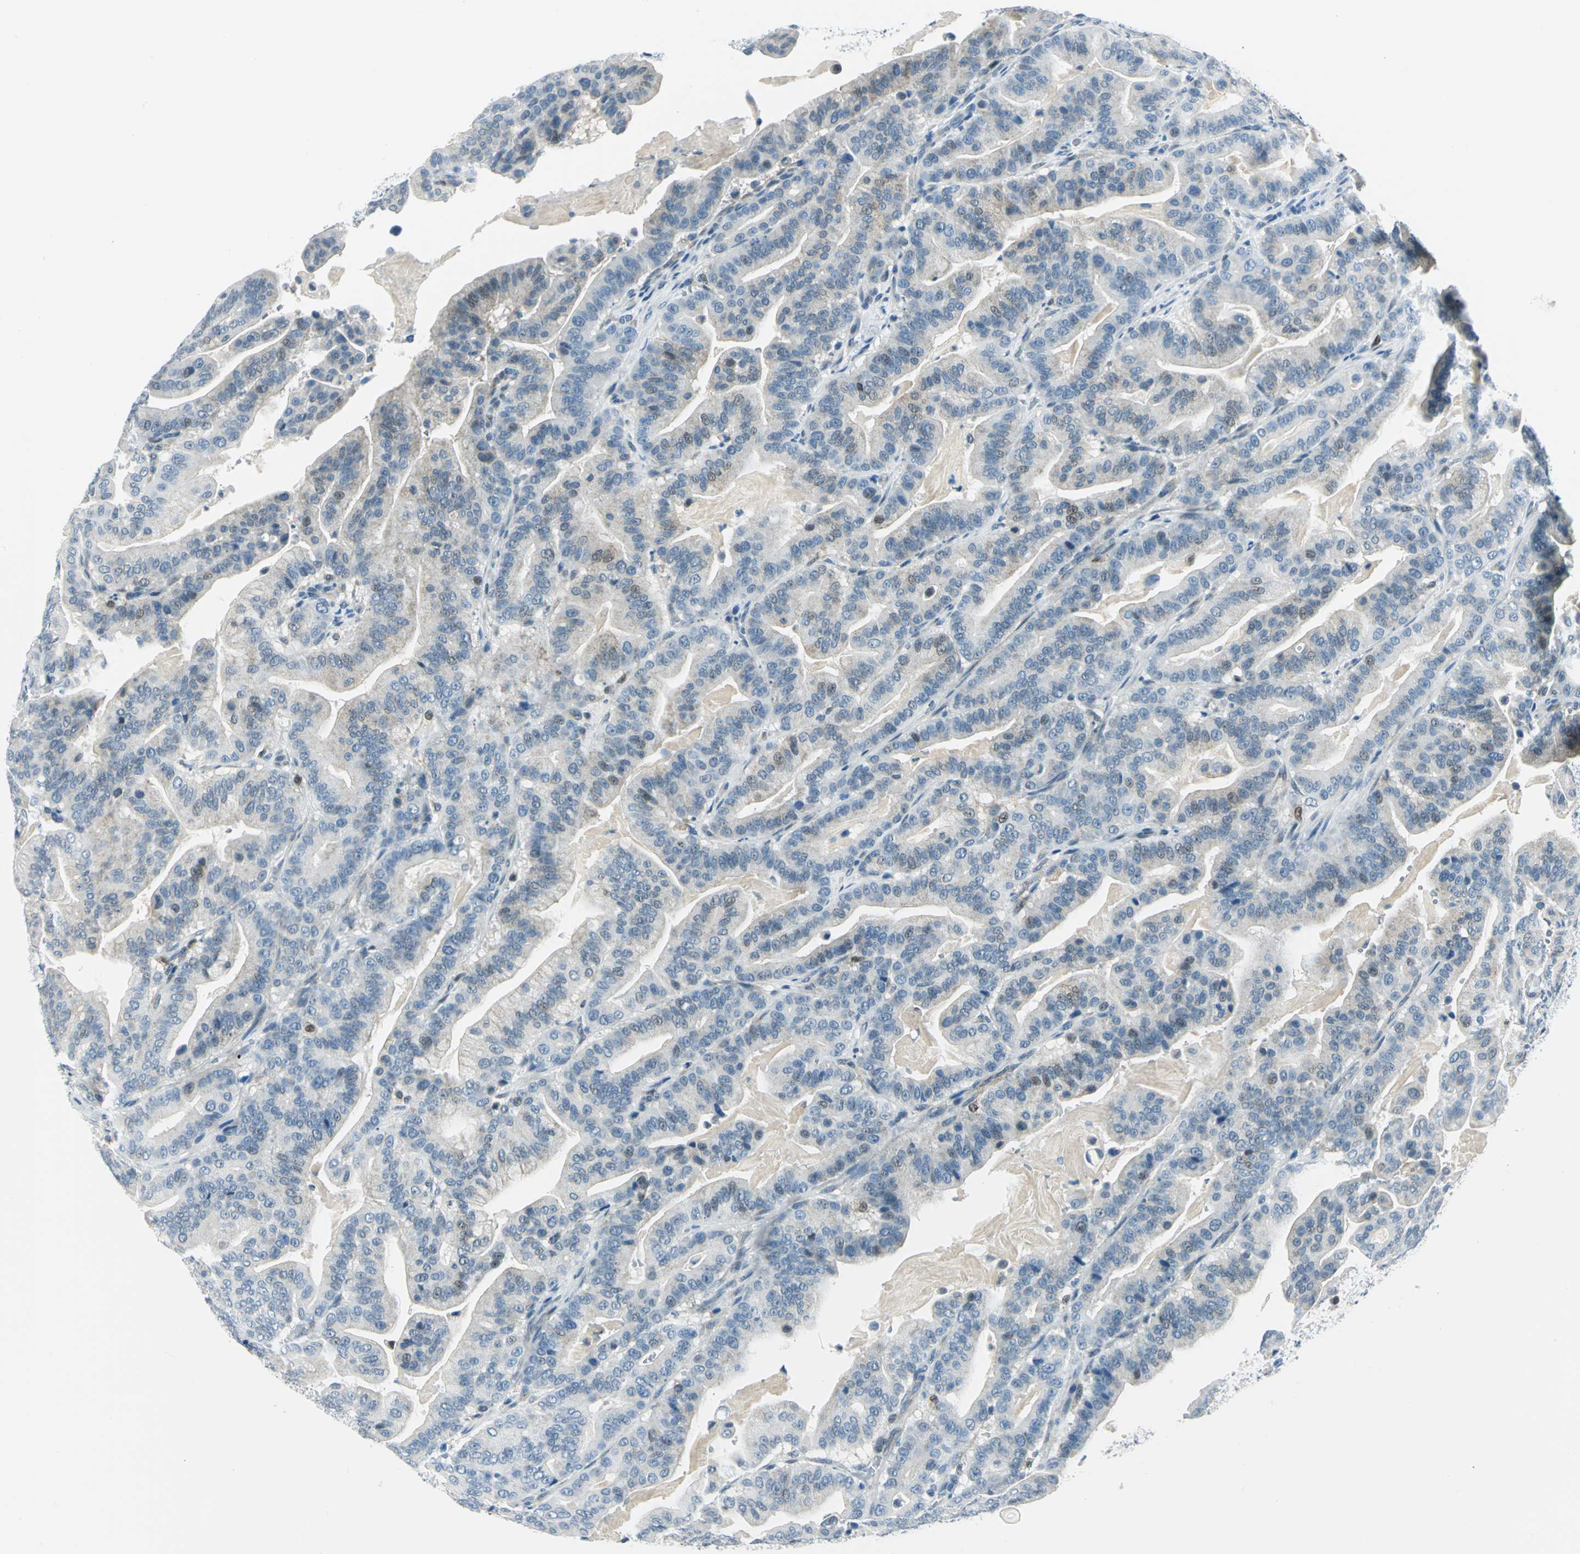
{"staining": {"intensity": "moderate", "quantity": "<25%", "location": "cytoplasmic/membranous,nuclear"}, "tissue": "pancreatic cancer", "cell_type": "Tumor cells", "image_type": "cancer", "snomed": [{"axis": "morphology", "description": "Adenocarcinoma, NOS"}, {"axis": "topography", "description": "Pancreas"}], "caption": "Pancreatic cancer stained for a protein displays moderate cytoplasmic/membranous and nuclear positivity in tumor cells. The protein of interest is stained brown, and the nuclei are stained in blue (DAB (3,3'-diaminobenzidine) IHC with brightfield microscopy, high magnification).", "gene": "AKR1A1", "patient": {"sex": "male", "age": 63}}